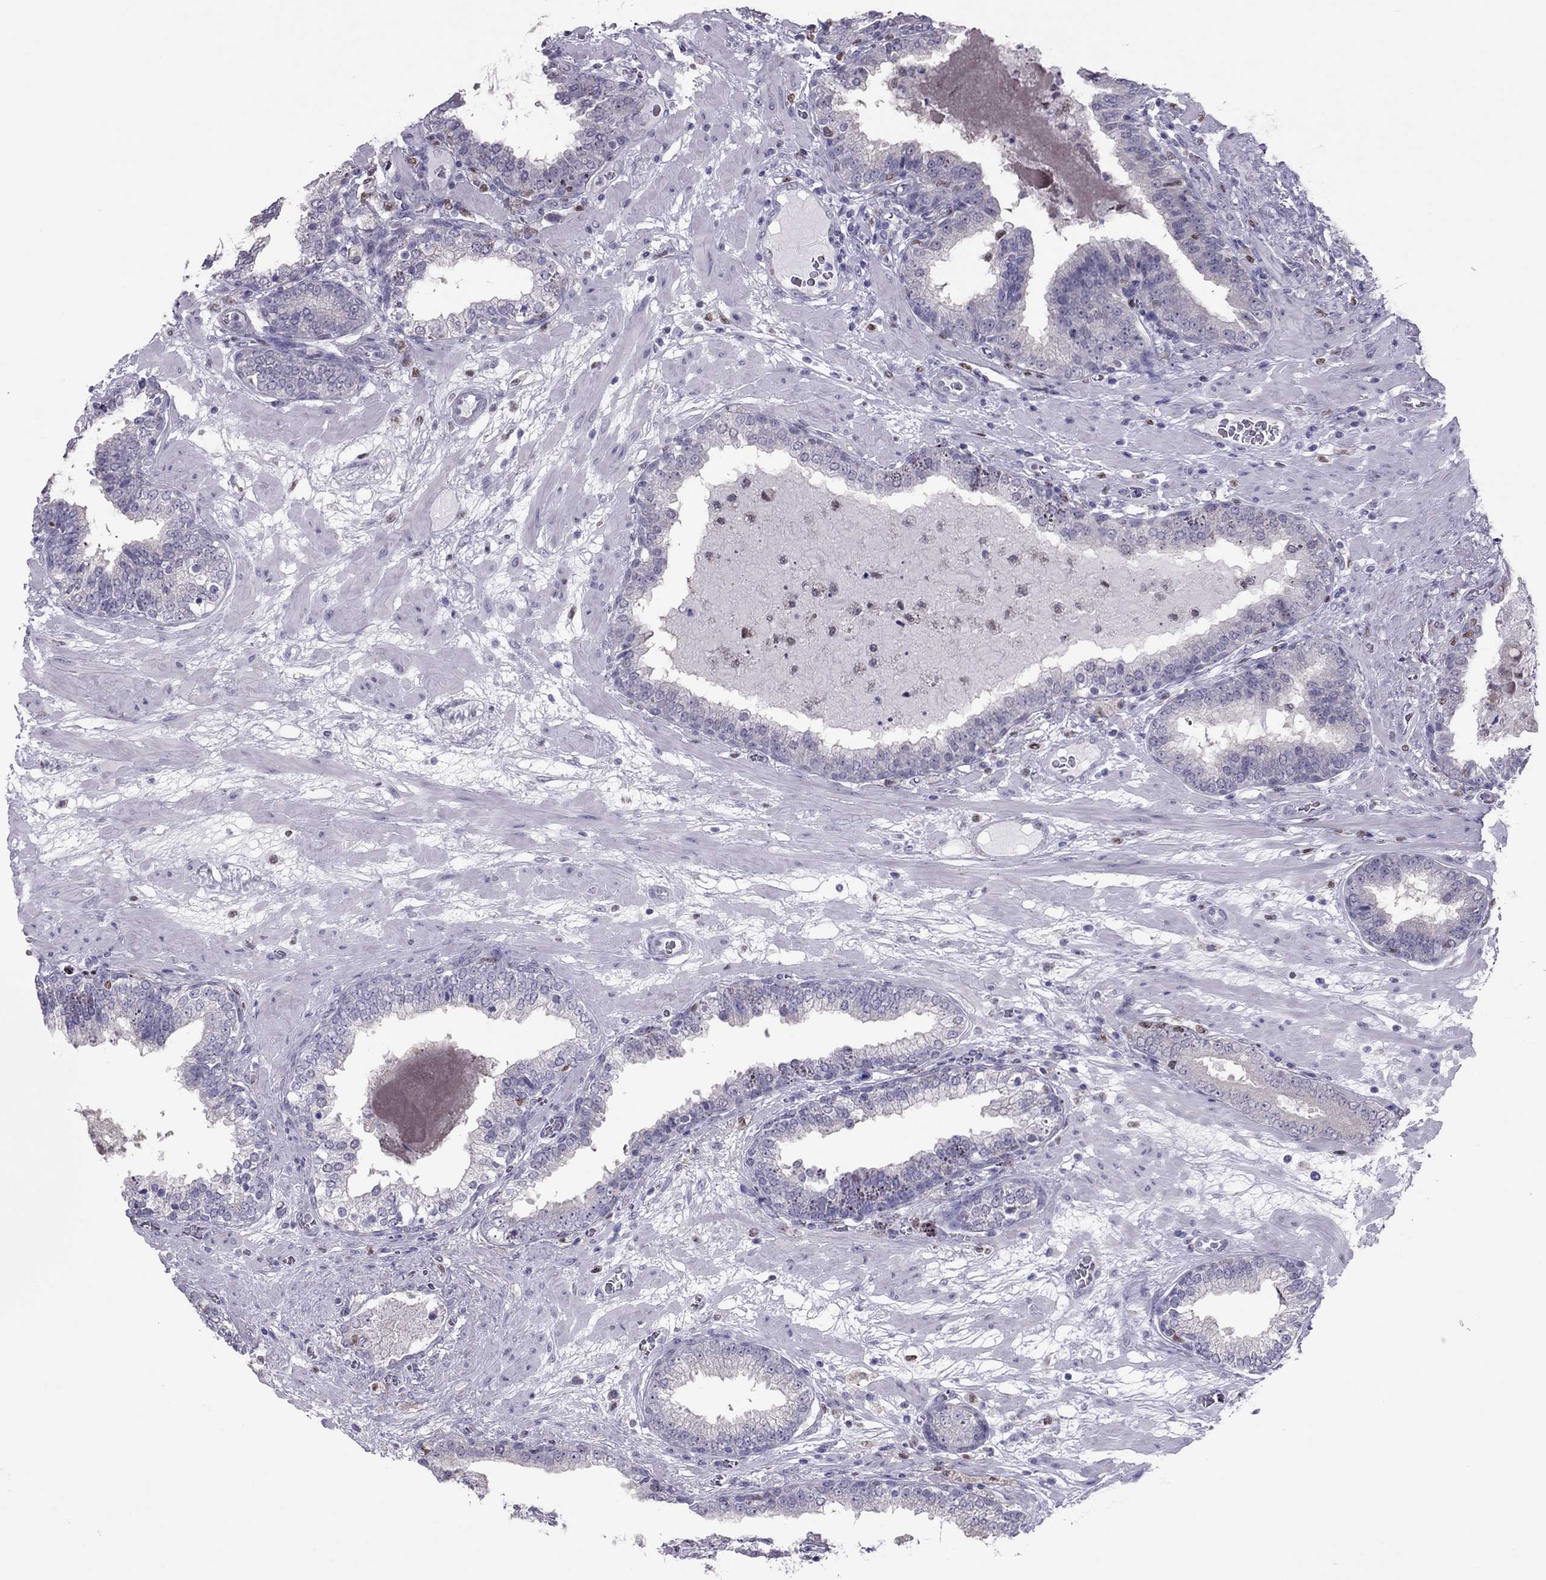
{"staining": {"intensity": "negative", "quantity": "none", "location": "none"}, "tissue": "prostate cancer", "cell_type": "Tumor cells", "image_type": "cancer", "snomed": [{"axis": "morphology", "description": "Adenocarcinoma, Low grade"}, {"axis": "topography", "description": "Prostate"}], "caption": "Human prostate cancer (low-grade adenocarcinoma) stained for a protein using immunohistochemistry (IHC) displays no positivity in tumor cells.", "gene": "SPINT3", "patient": {"sex": "male", "age": 60}}